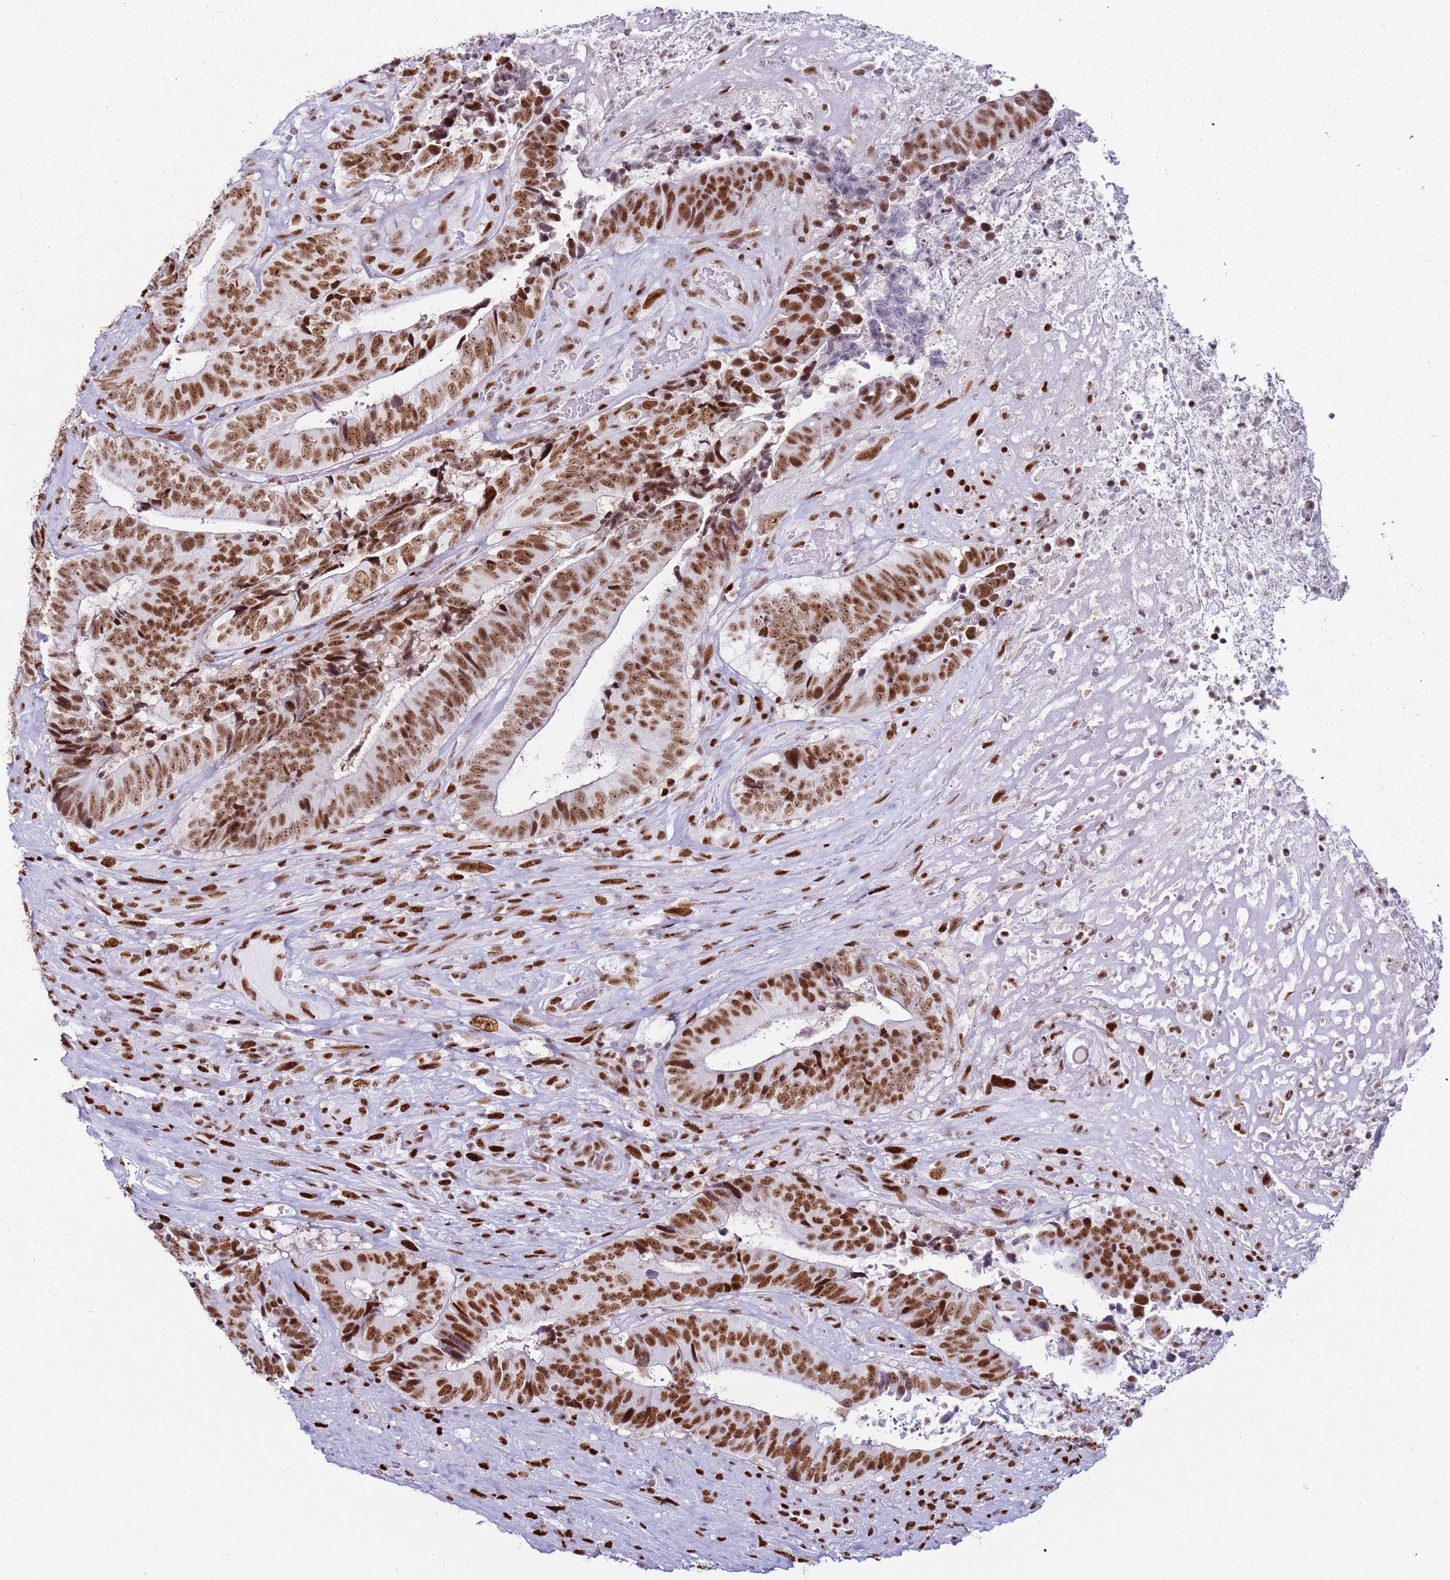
{"staining": {"intensity": "strong", "quantity": ">75%", "location": "nuclear"}, "tissue": "colorectal cancer", "cell_type": "Tumor cells", "image_type": "cancer", "snomed": [{"axis": "morphology", "description": "Adenocarcinoma, NOS"}, {"axis": "topography", "description": "Rectum"}], "caption": "Tumor cells display high levels of strong nuclear staining in approximately >75% of cells in human colorectal adenocarcinoma.", "gene": "KPNA4", "patient": {"sex": "male", "age": 72}}